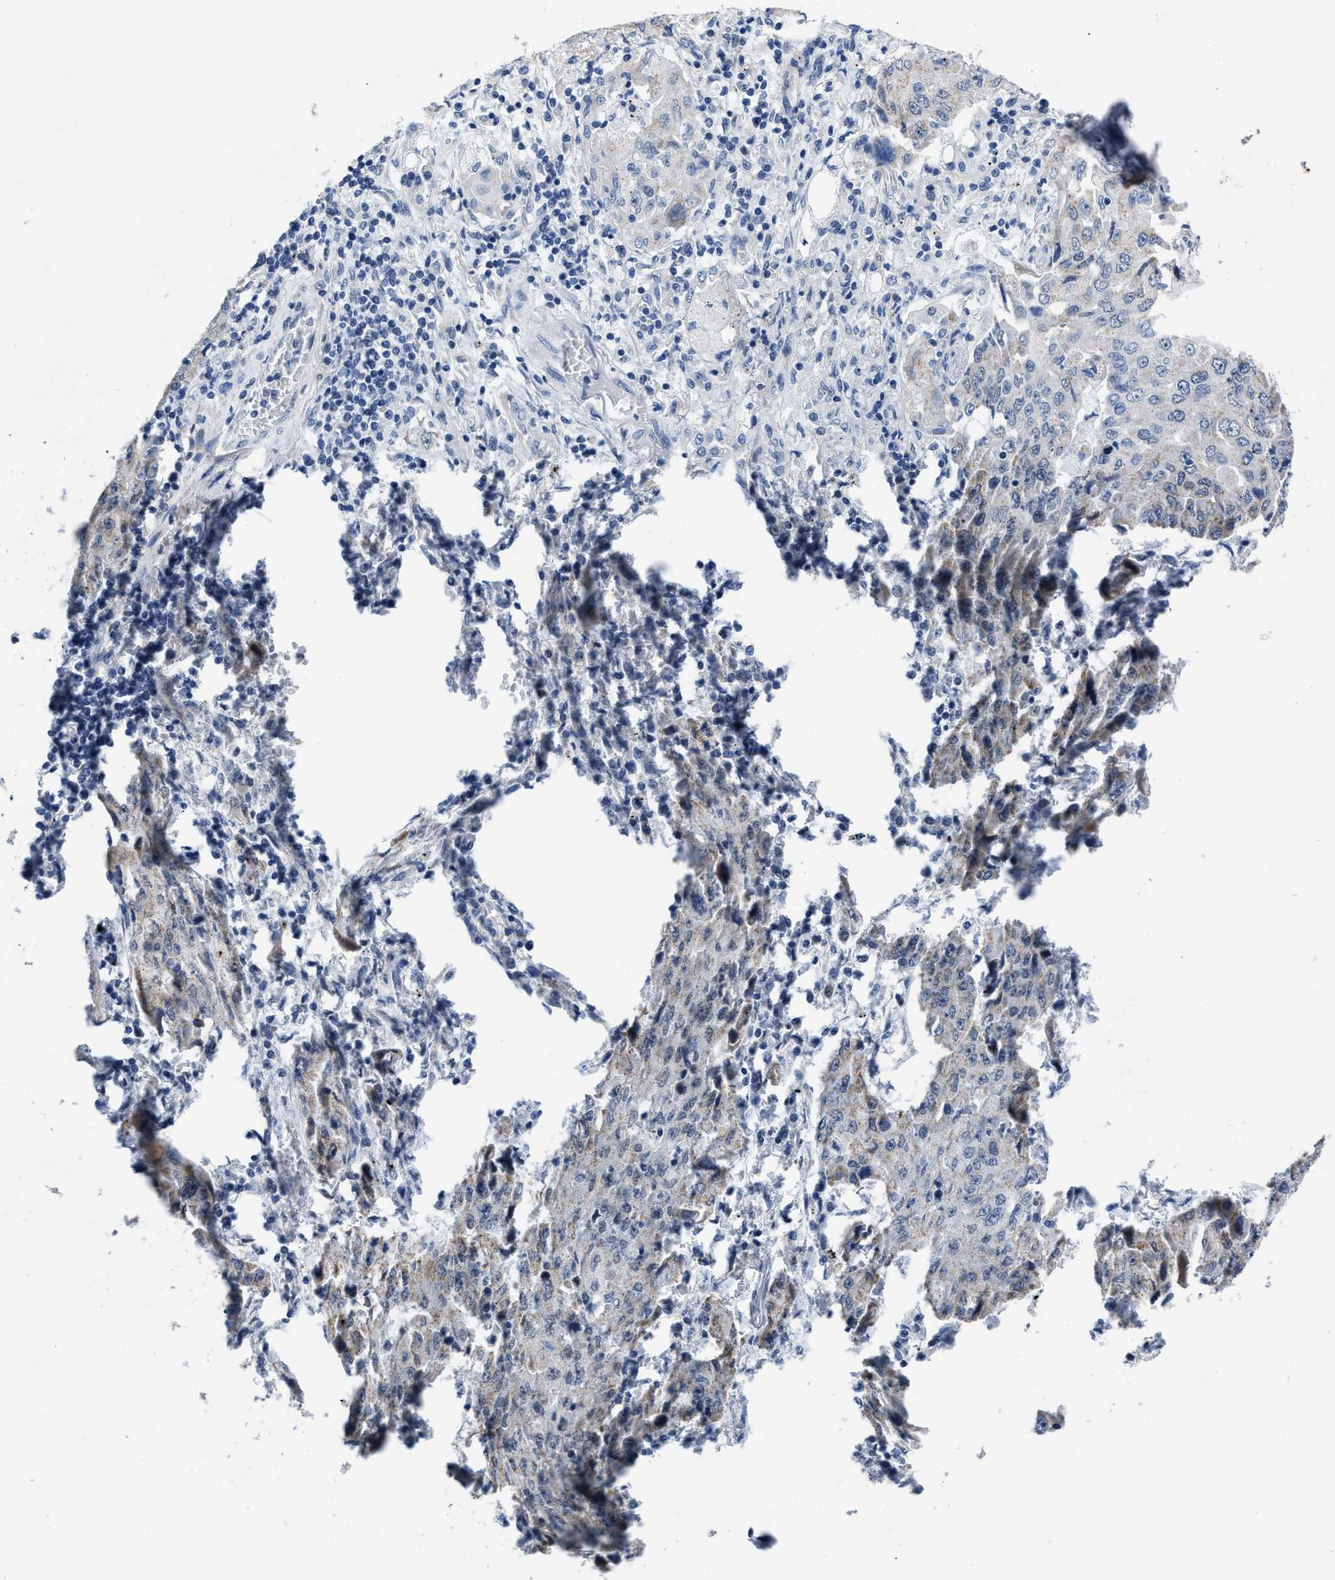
{"staining": {"intensity": "weak", "quantity": "<25%", "location": "cytoplasmic/membranous"}, "tissue": "lung cancer", "cell_type": "Tumor cells", "image_type": "cancer", "snomed": [{"axis": "morphology", "description": "Adenocarcinoma, NOS"}, {"axis": "topography", "description": "Lung"}], "caption": "An immunohistochemistry (IHC) histopathology image of lung cancer is shown. There is no staining in tumor cells of lung cancer. Nuclei are stained in blue.", "gene": "ID3", "patient": {"sex": "female", "age": 65}}